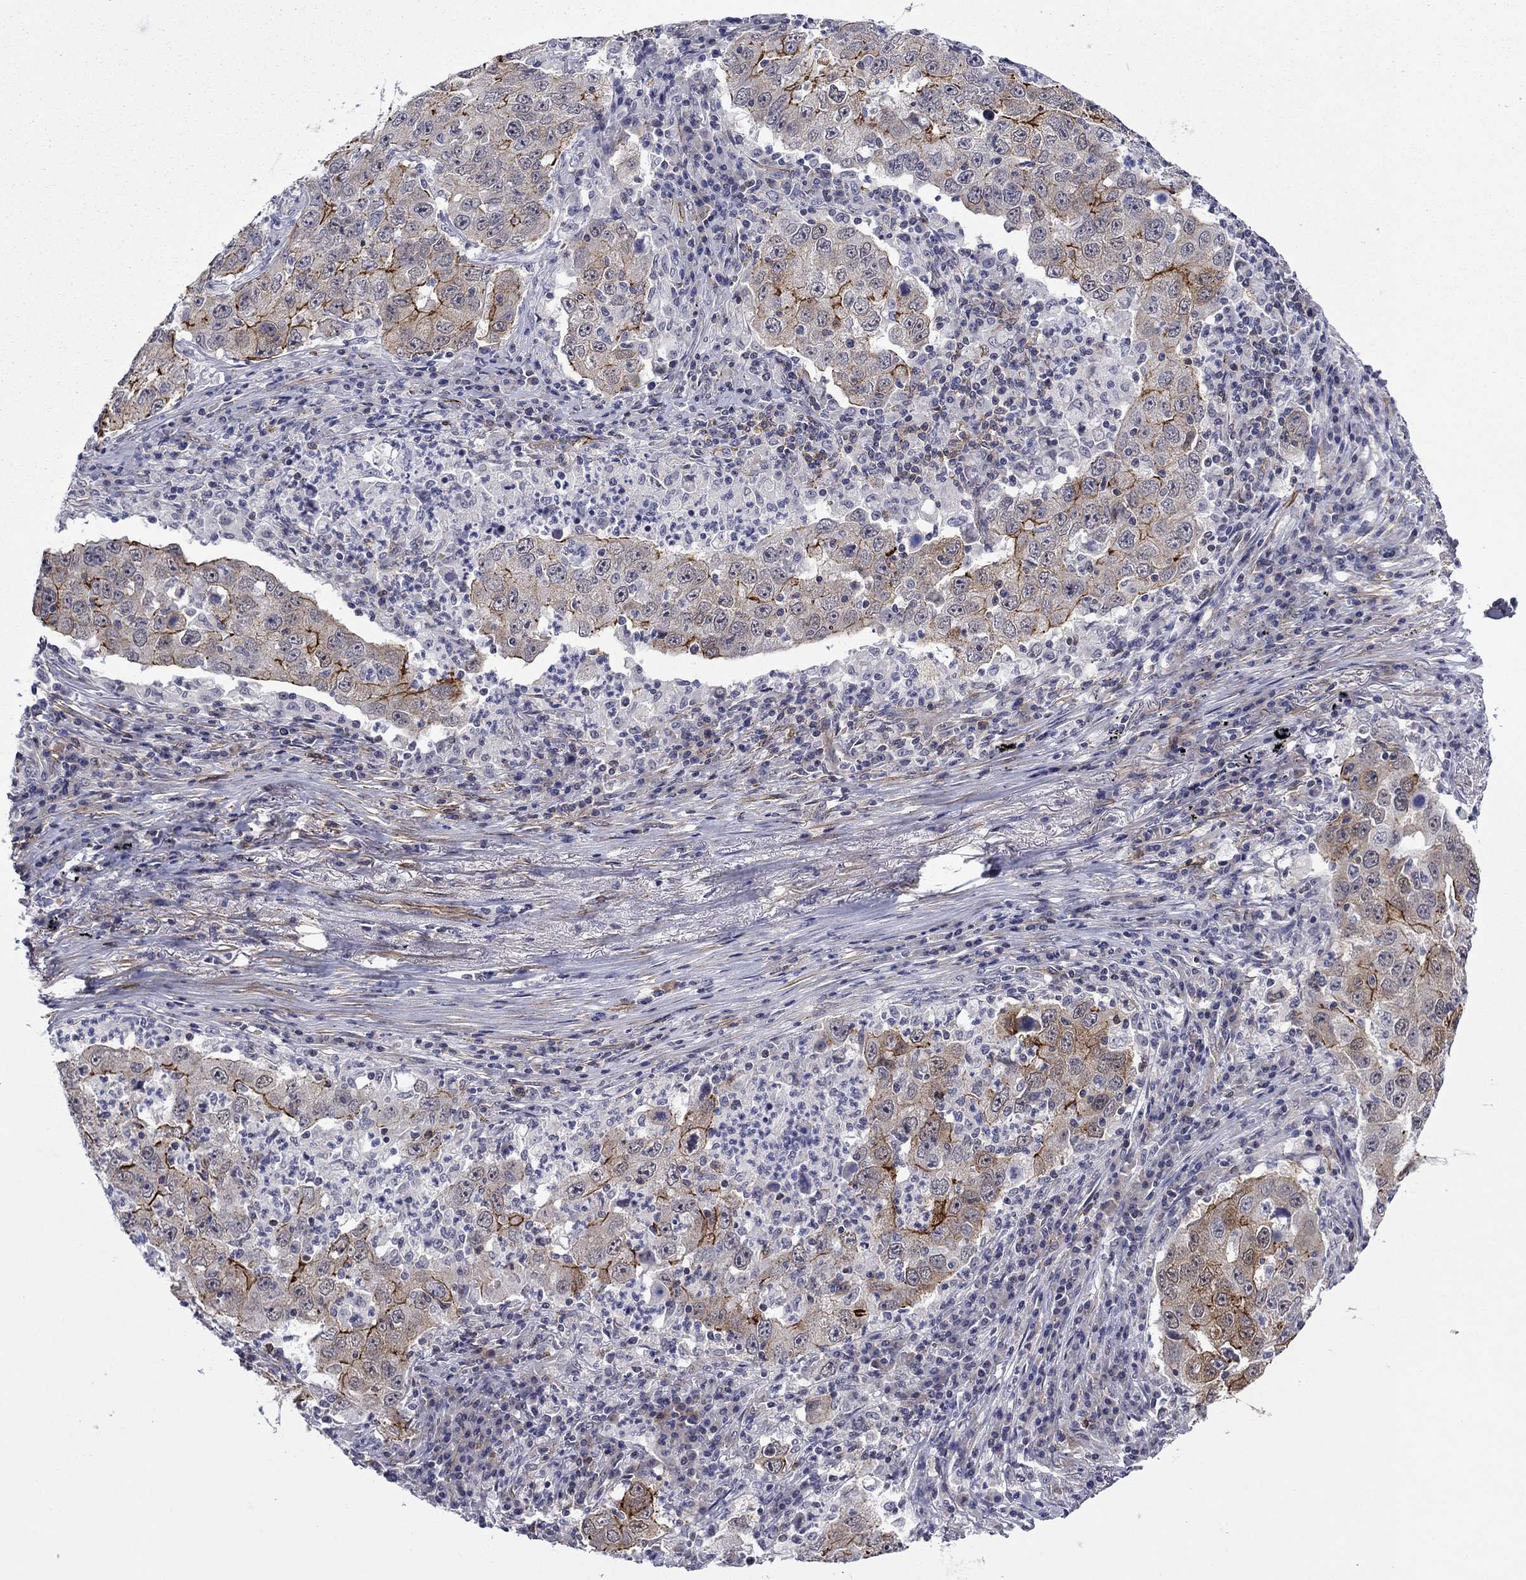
{"staining": {"intensity": "strong", "quantity": "25%-75%", "location": "cytoplasmic/membranous"}, "tissue": "lung cancer", "cell_type": "Tumor cells", "image_type": "cancer", "snomed": [{"axis": "morphology", "description": "Adenocarcinoma, NOS"}, {"axis": "topography", "description": "Lung"}], "caption": "Immunohistochemical staining of lung adenocarcinoma displays strong cytoplasmic/membranous protein expression in approximately 25%-75% of tumor cells.", "gene": "LMO7", "patient": {"sex": "male", "age": 73}}